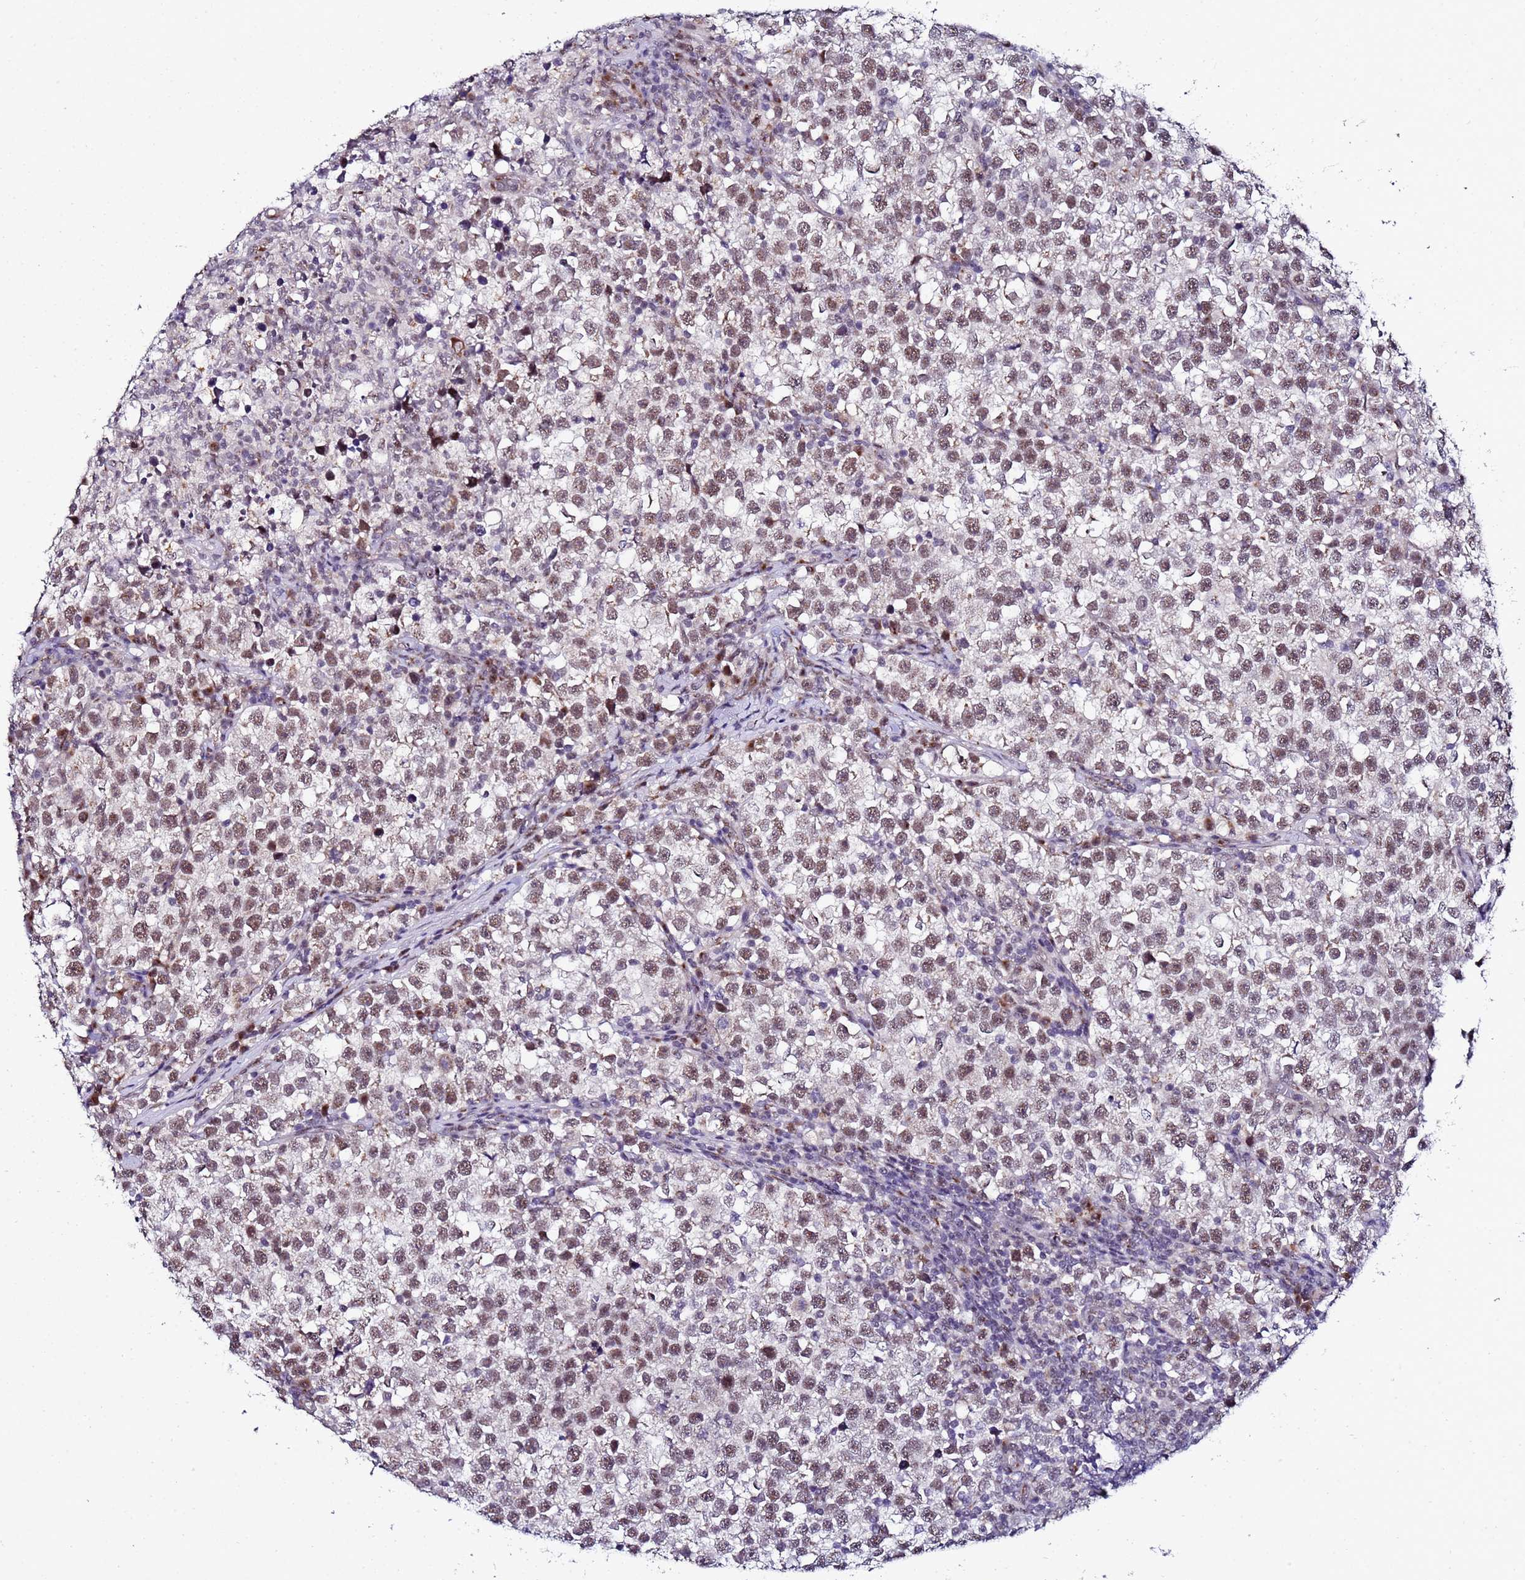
{"staining": {"intensity": "moderate", "quantity": ">75%", "location": "nuclear"}, "tissue": "testis cancer", "cell_type": "Tumor cells", "image_type": "cancer", "snomed": [{"axis": "morphology", "description": "Normal tissue, NOS"}, {"axis": "morphology", "description": "Seminoma, NOS"}, {"axis": "topography", "description": "Testis"}], "caption": "This is an image of IHC staining of seminoma (testis), which shows moderate positivity in the nuclear of tumor cells.", "gene": "C19orf47", "patient": {"sex": "male", "age": 43}}